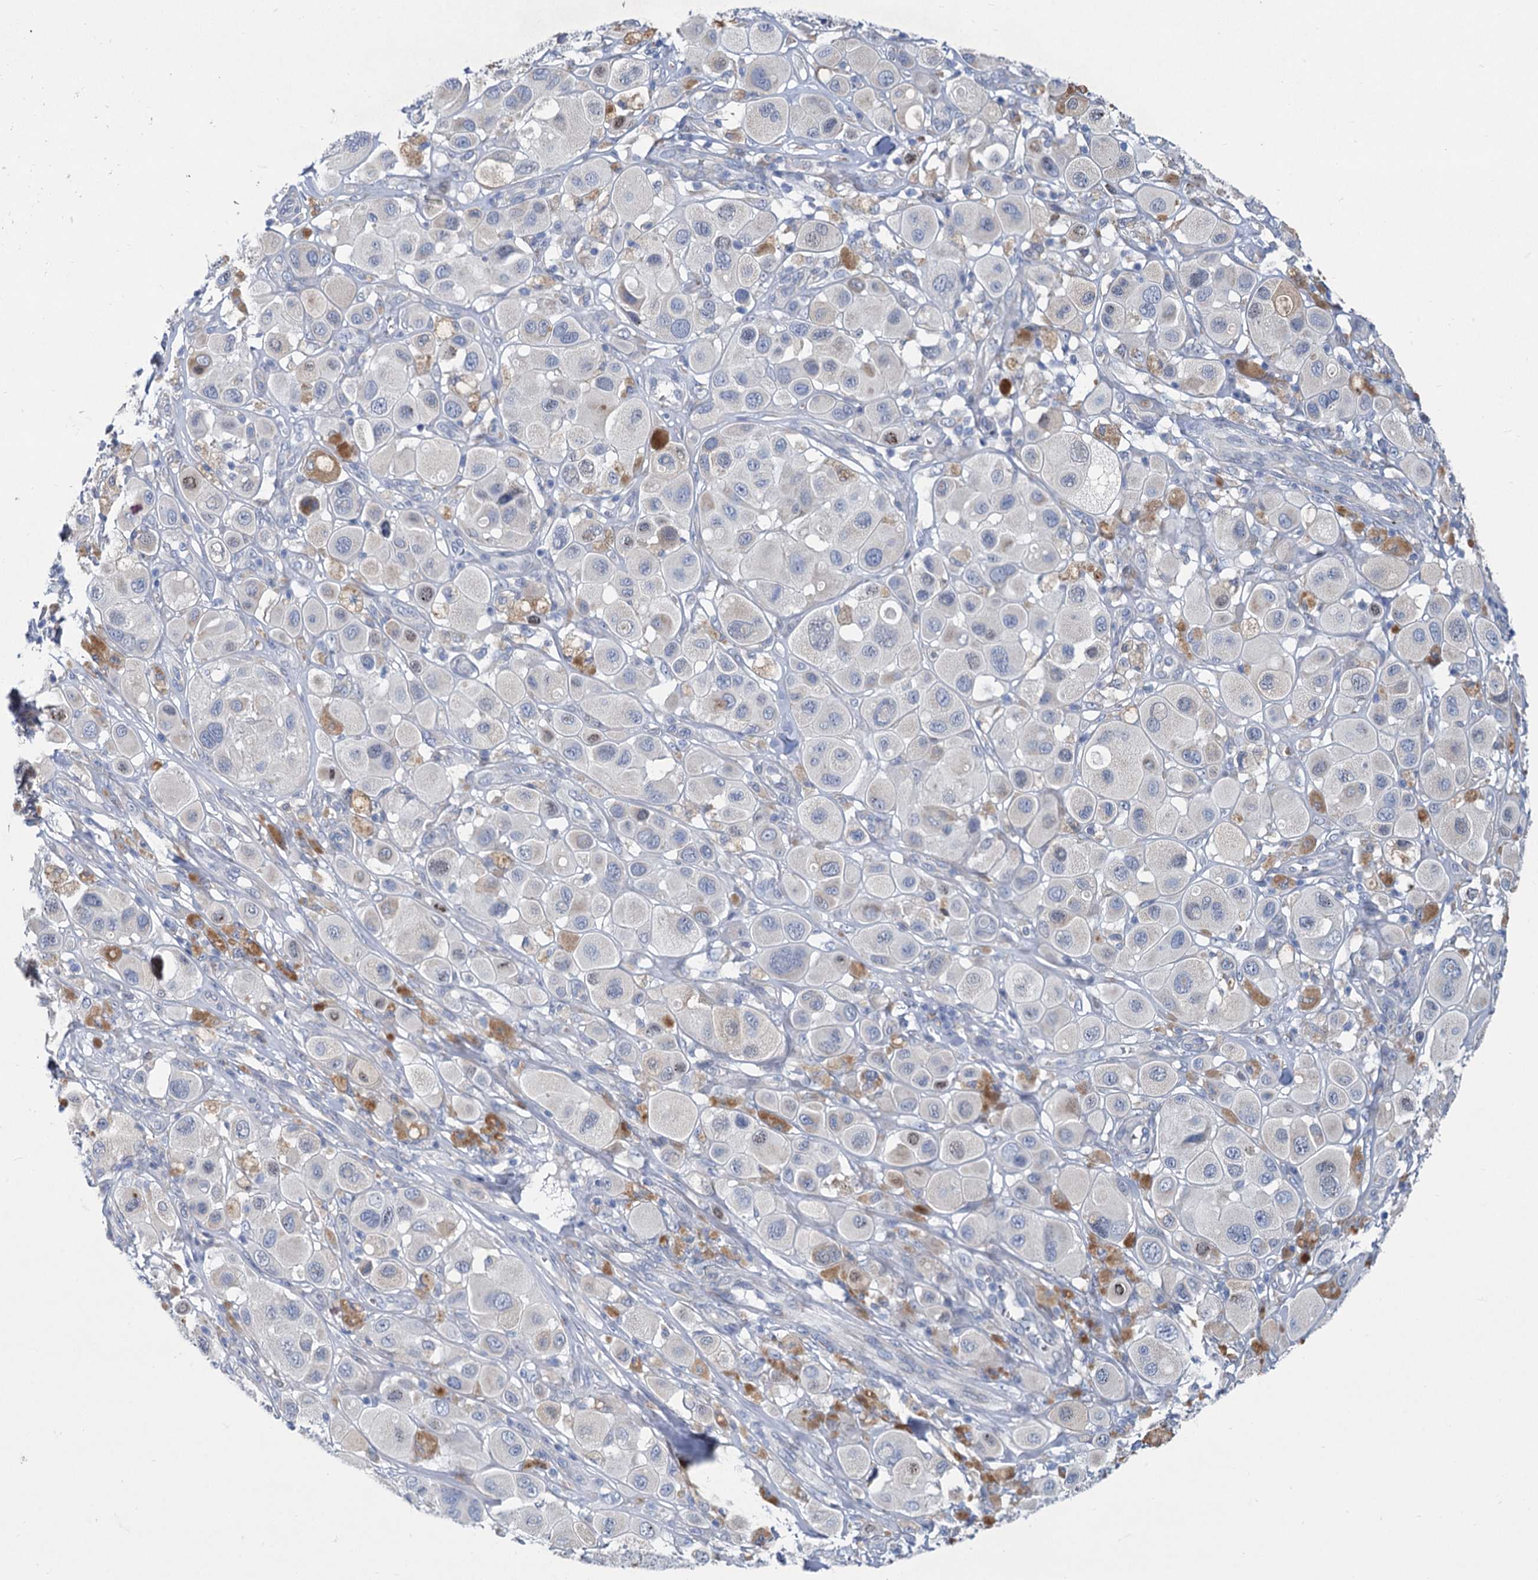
{"staining": {"intensity": "negative", "quantity": "none", "location": "none"}, "tissue": "melanoma", "cell_type": "Tumor cells", "image_type": "cancer", "snomed": [{"axis": "morphology", "description": "Malignant melanoma, Metastatic site"}, {"axis": "topography", "description": "Skin"}], "caption": "Tumor cells are negative for protein expression in human melanoma.", "gene": "PRSS35", "patient": {"sex": "male", "age": 41}}